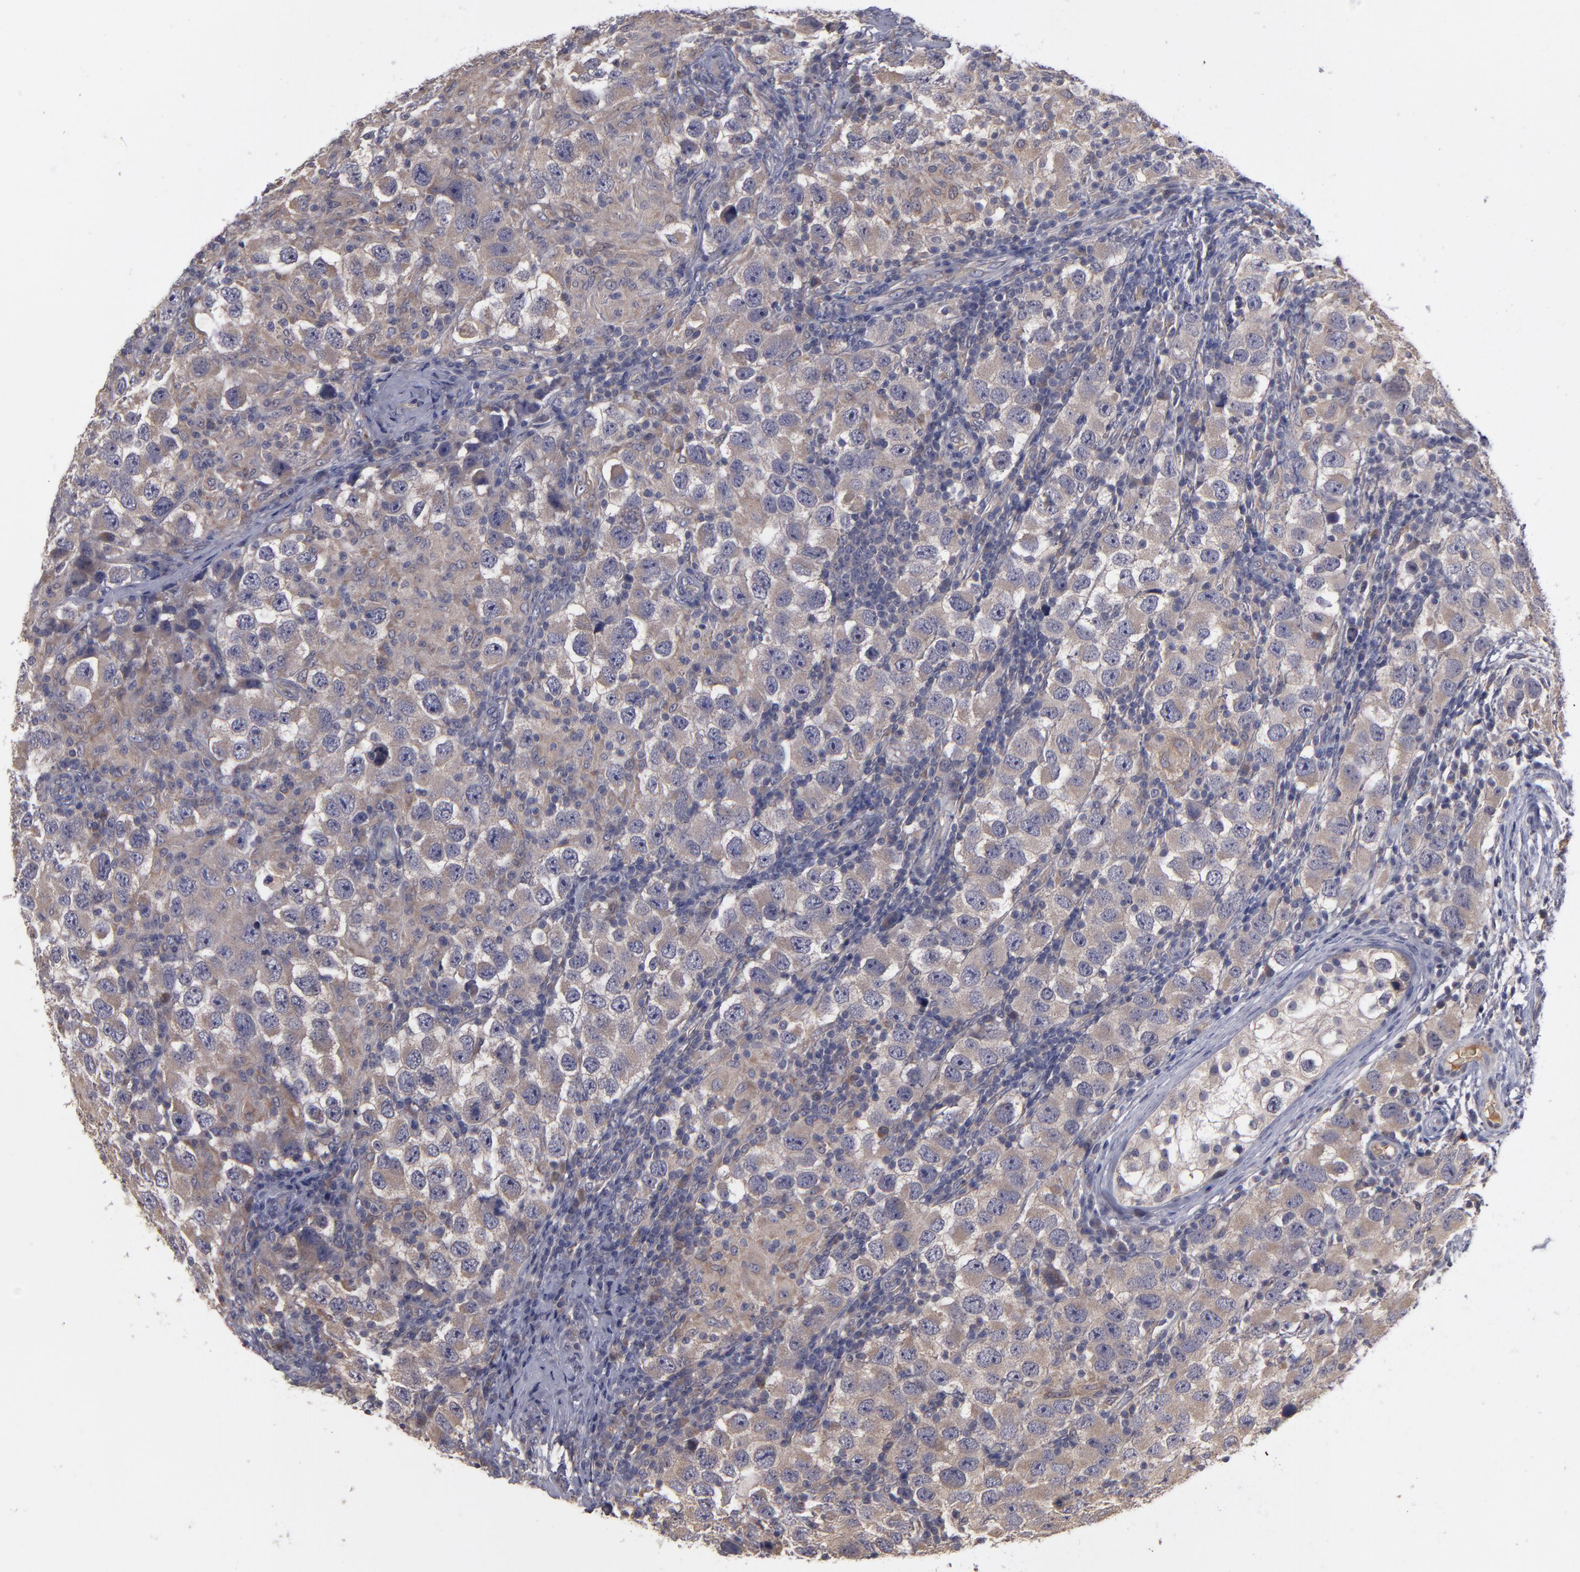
{"staining": {"intensity": "moderate", "quantity": ">75%", "location": "cytoplasmic/membranous"}, "tissue": "testis cancer", "cell_type": "Tumor cells", "image_type": "cancer", "snomed": [{"axis": "morphology", "description": "Carcinoma, Embryonal, NOS"}, {"axis": "topography", "description": "Testis"}], "caption": "High-power microscopy captured an IHC image of embryonal carcinoma (testis), revealing moderate cytoplasmic/membranous expression in approximately >75% of tumor cells. Using DAB (brown) and hematoxylin (blue) stains, captured at high magnification using brightfield microscopy.", "gene": "MMP11", "patient": {"sex": "male", "age": 21}}